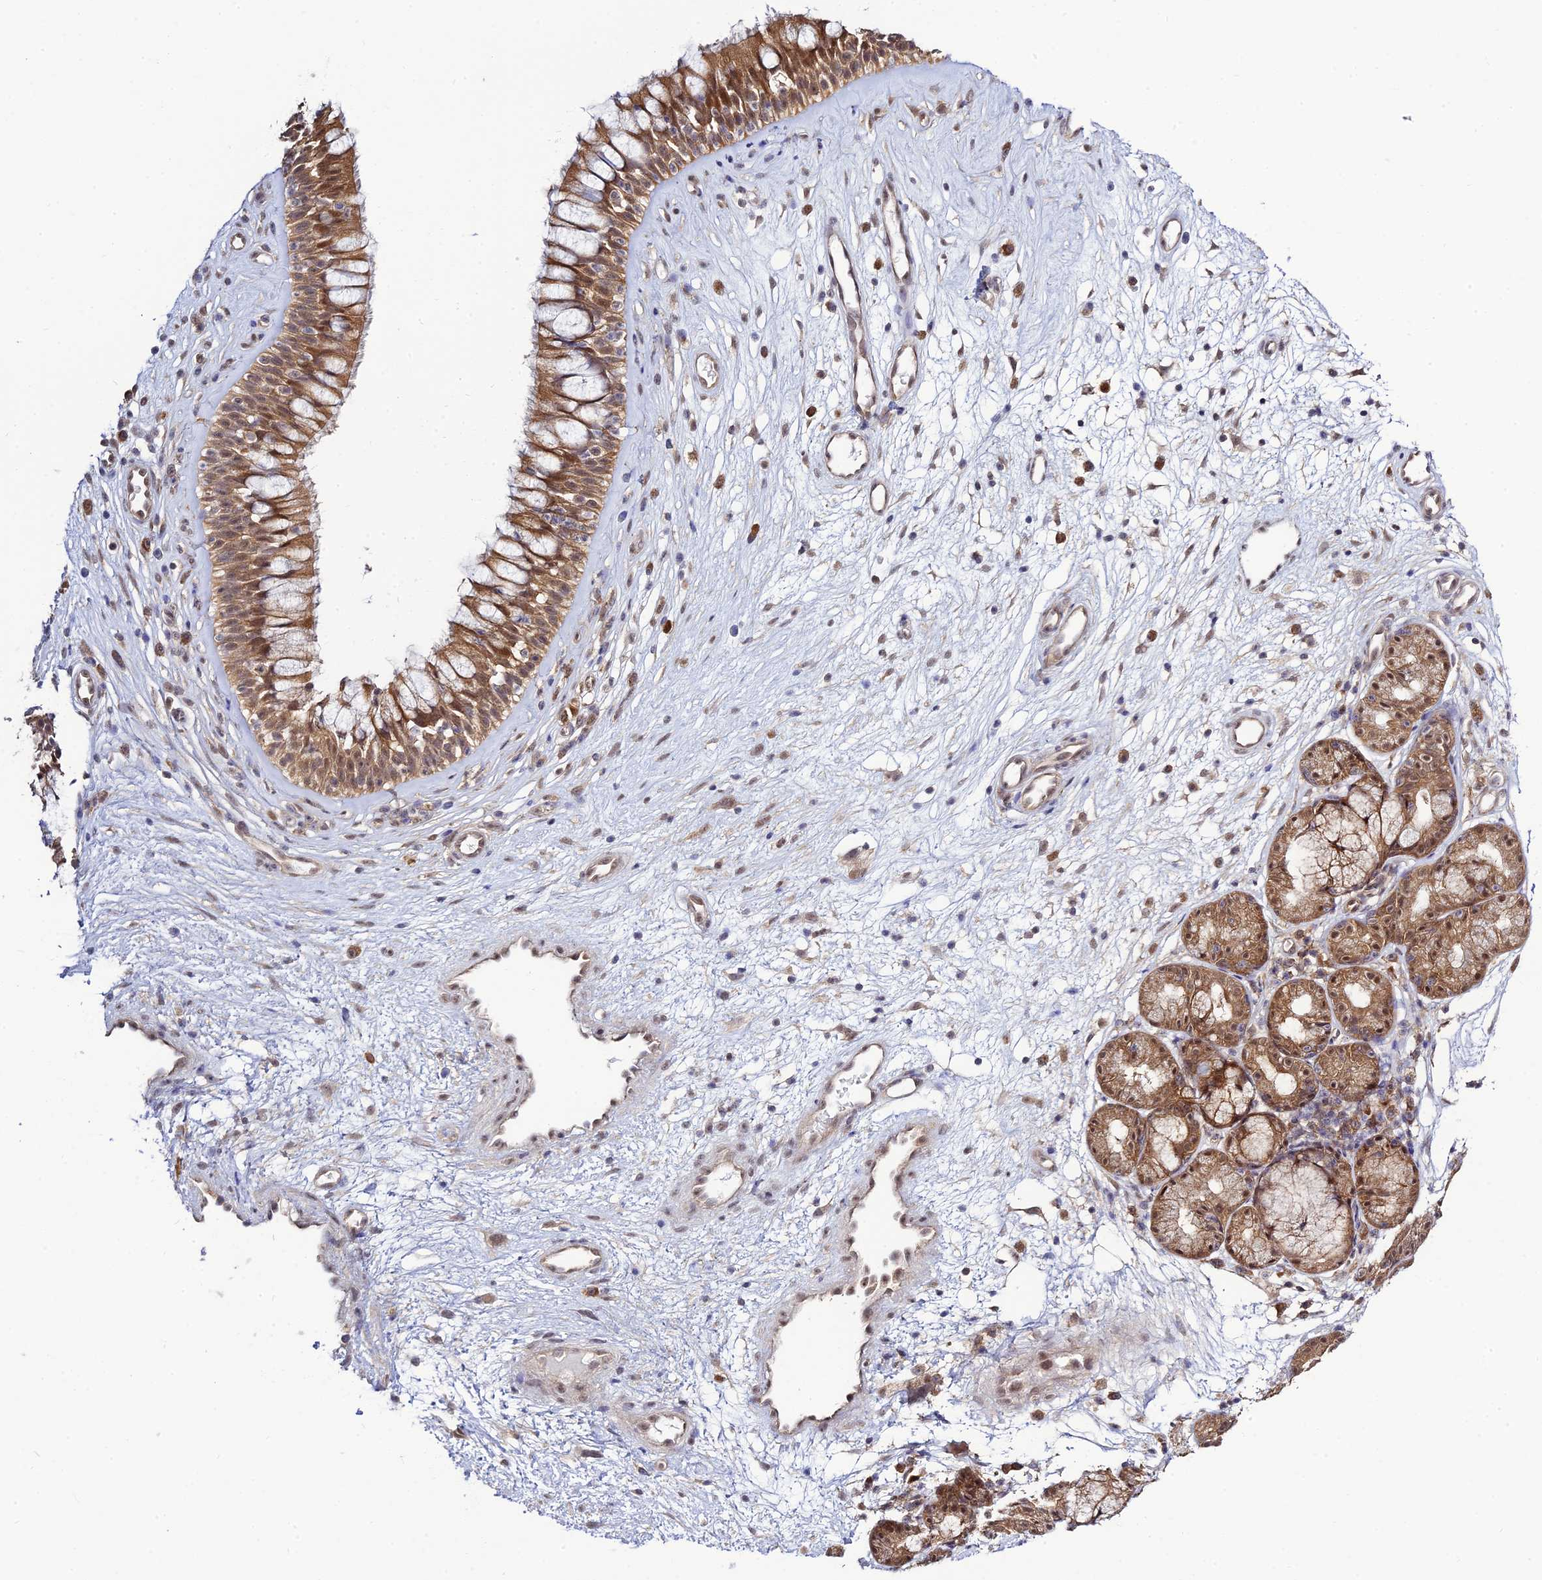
{"staining": {"intensity": "moderate", "quantity": ">75%", "location": "cytoplasmic/membranous,nuclear"}, "tissue": "nasopharynx", "cell_type": "Respiratory epithelial cells", "image_type": "normal", "snomed": [{"axis": "morphology", "description": "Normal tissue, NOS"}, {"axis": "topography", "description": "Nasopharynx"}], "caption": "IHC of benign nasopharynx demonstrates medium levels of moderate cytoplasmic/membranous,nuclear expression in about >75% of respiratory epithelial cells. Using DAB (3,3'-diaminobenzidine) (brown) and hematoxylin (blue) stains, captured at high magnification using brightfield microscopy.", "gene": "SKIC8", "patient": {"sex": "male", "age": 32}}